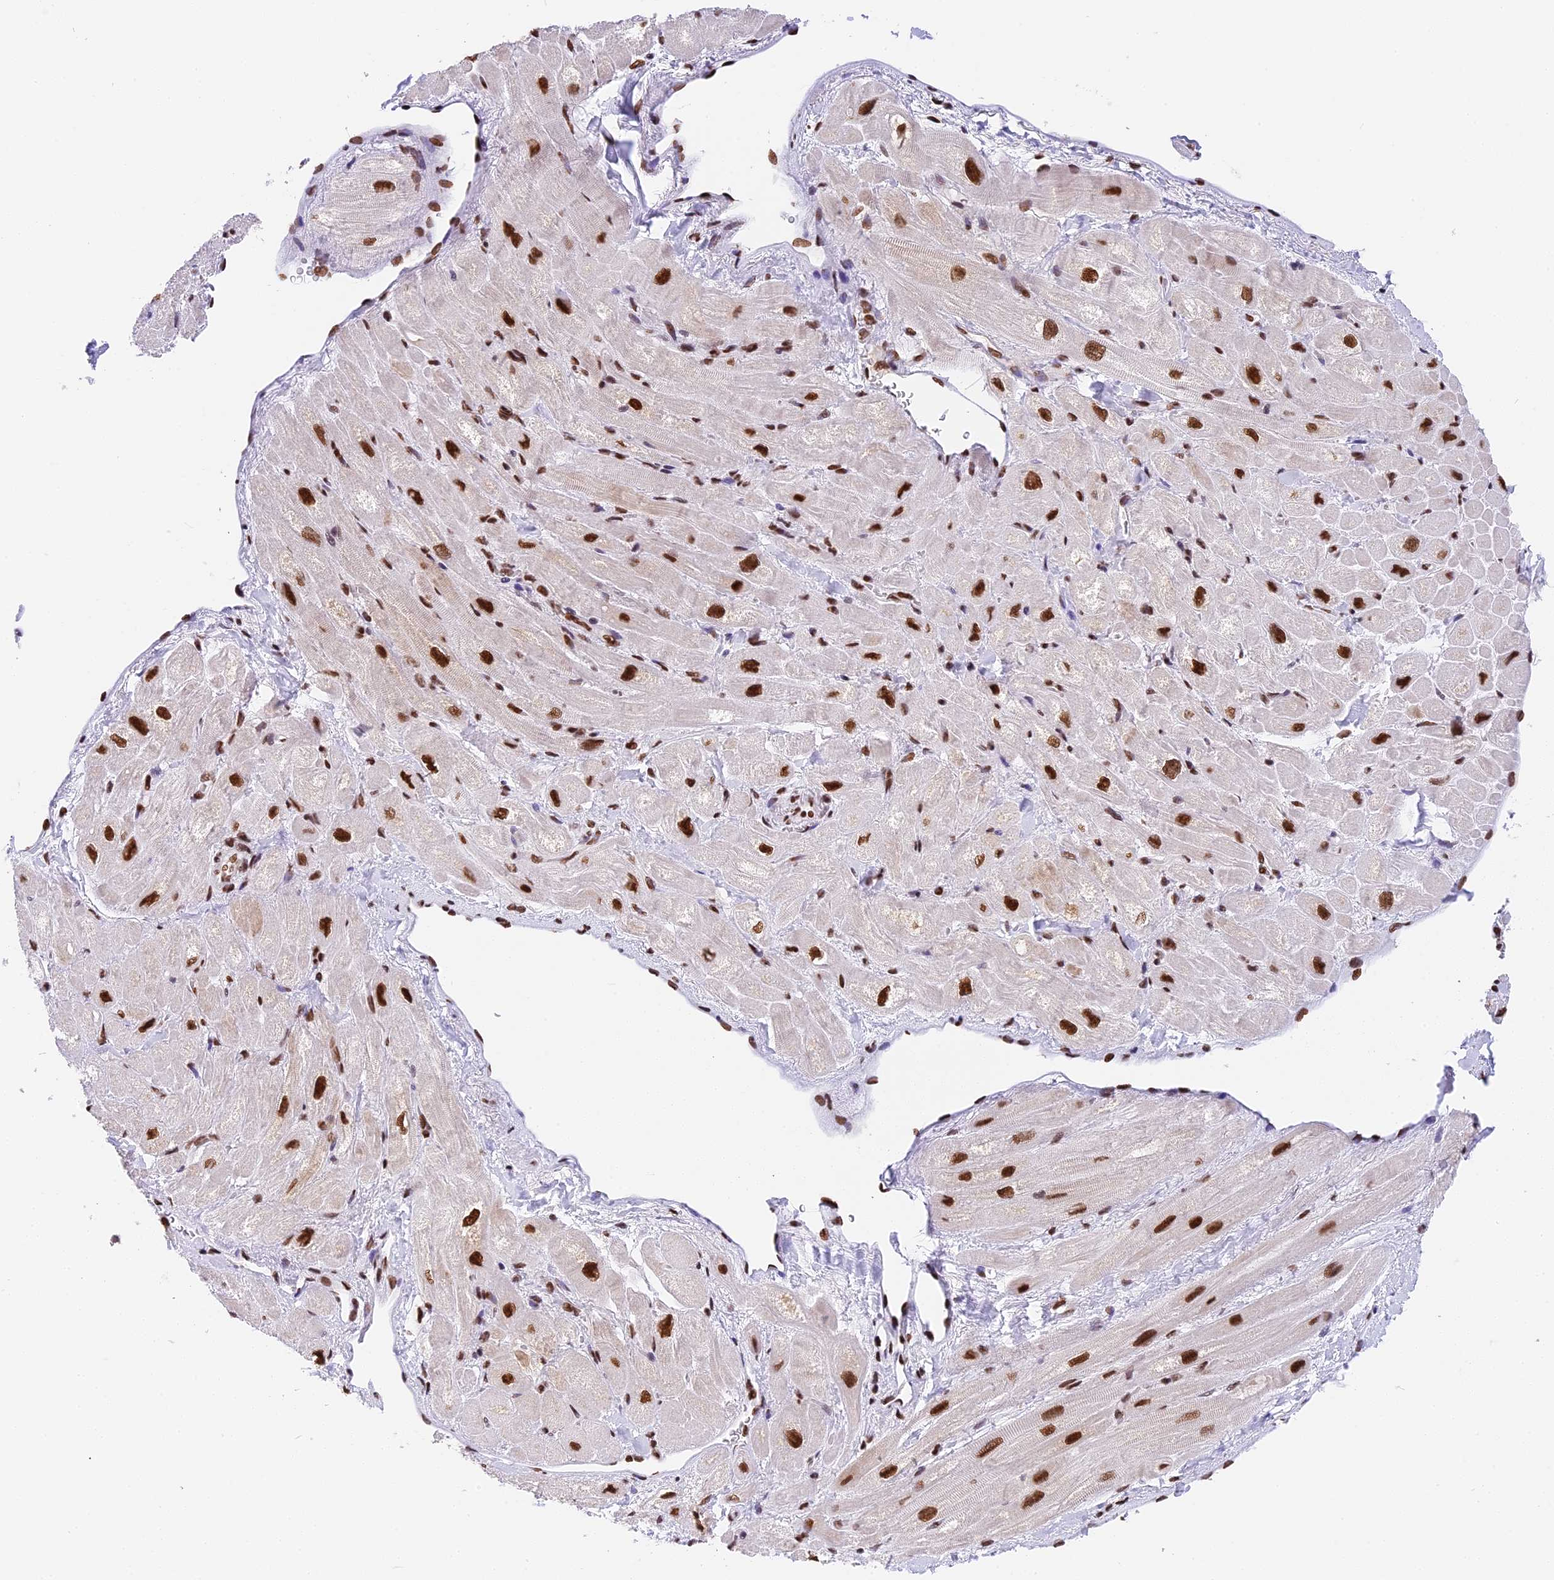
{"staining": {"intensity": "strong", "quantity": "25%-75%", "location": "nuclear"}, "tissue": "heart muscle", "cell_type": "Cardiomyocytes", "image_type": "normal", "snomed": [{"axis": "morphology", "description": "Normal tissue, NOS"}, {"axis": "topography", "description": "Heart"}], "caption": "A brown stain highlights strong nuclear expression of a protein in cardiomyocytes of unremarkable heart muscle. The protein is shown in brown color, while the nuclei are stained blue.", "gene": "SBNO1", "patient": {"sex": "male", "age": 65}}